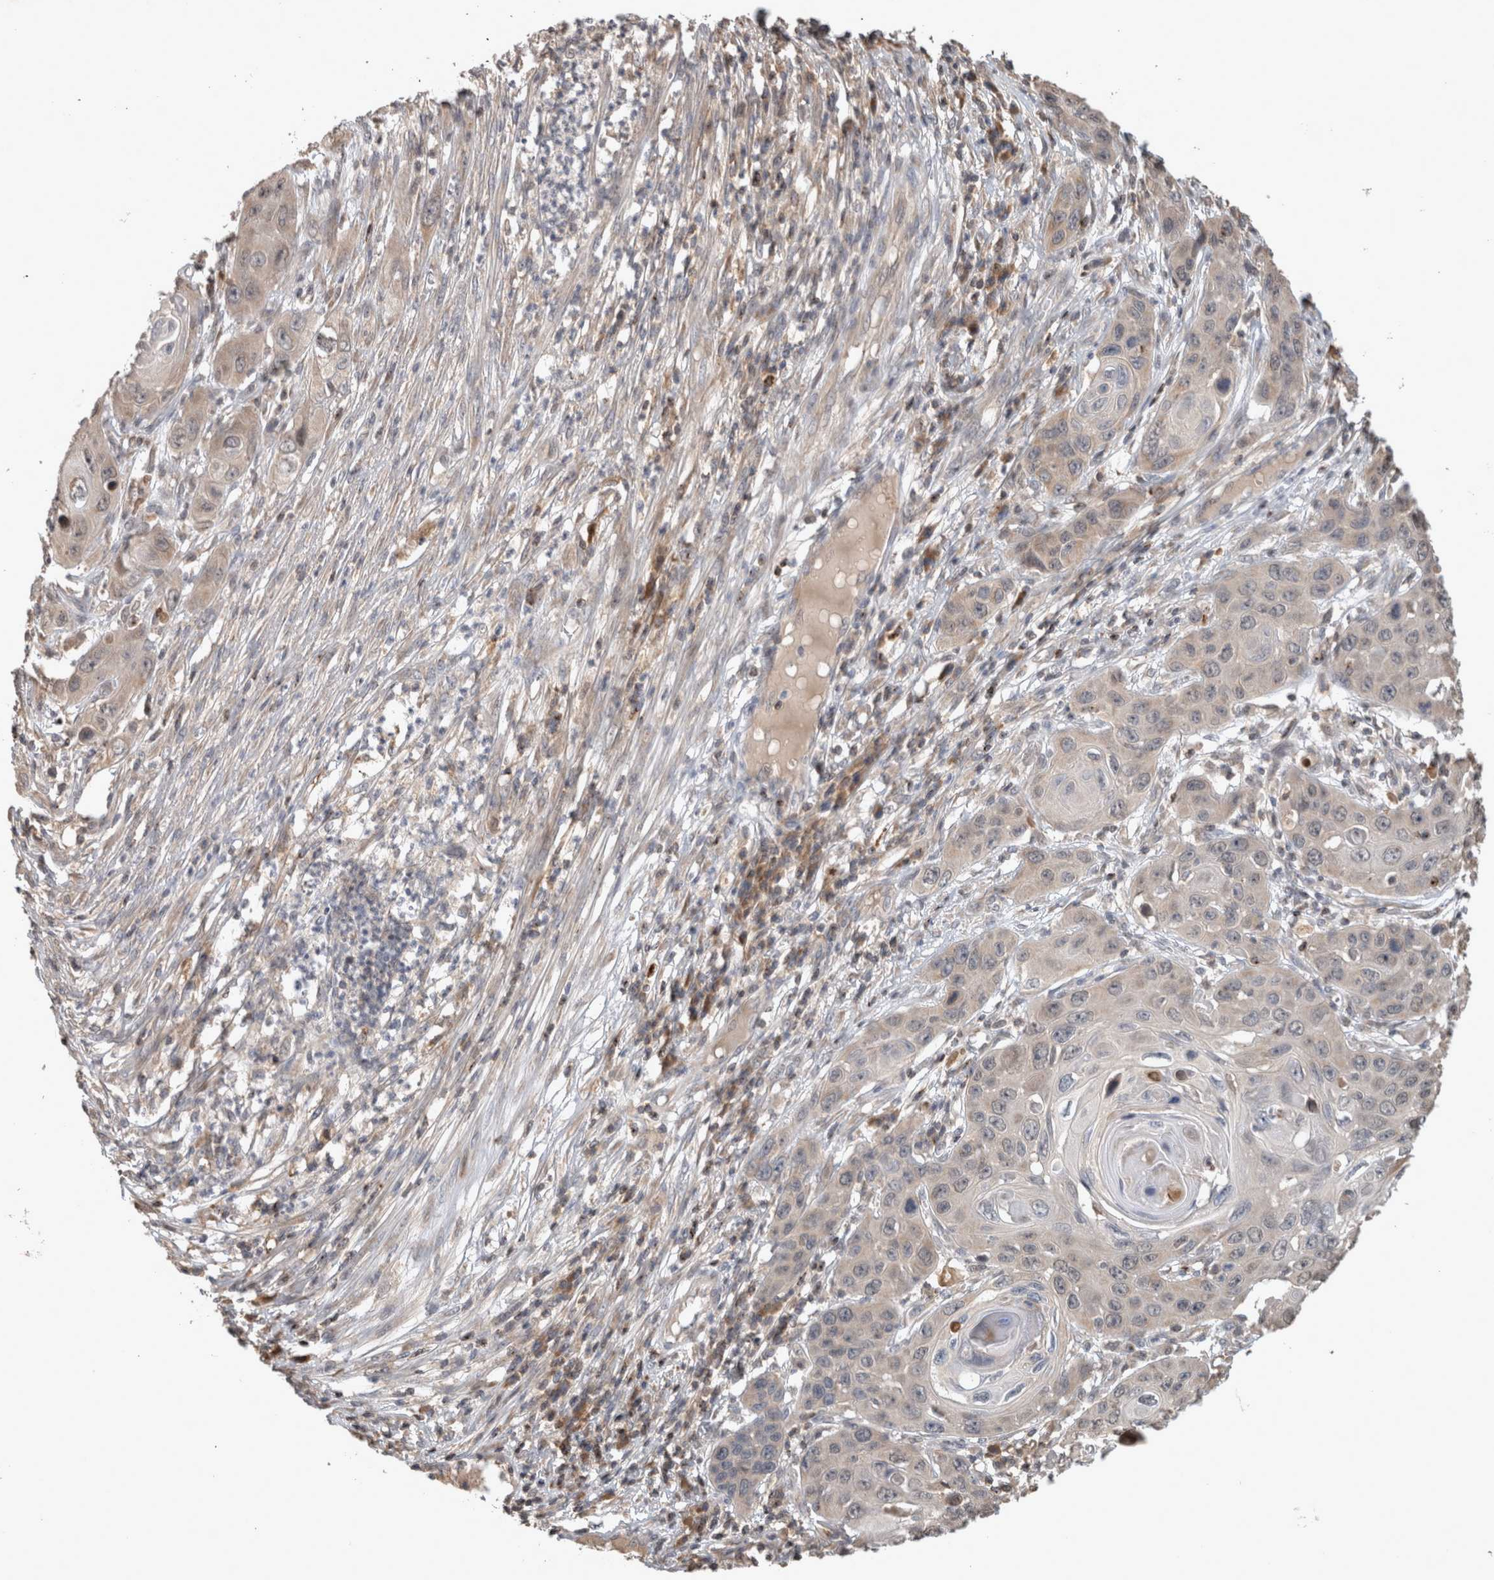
{"staining": {"intensity": "weak", "quantity": "<25%", "location": "cytoplasmic/membranous"}, "tissue": "skin cancer", "cell_type": "Tumor cells", "image_type": "cancer", "snomed": [{"axis": "morphology", "description": "Squamous cell carcinoma, NOS"}, {"axis": "topography", "description": "Skin"}], "caption": "An immunohistochemistry histopathology image of squamous cell carcinoma (skin) is shown. There is no staining in tumor cells of squamous cell carcinoma (skin).", "gene": "SERAC1", "patient": {"sex": "male", "age": 55}}